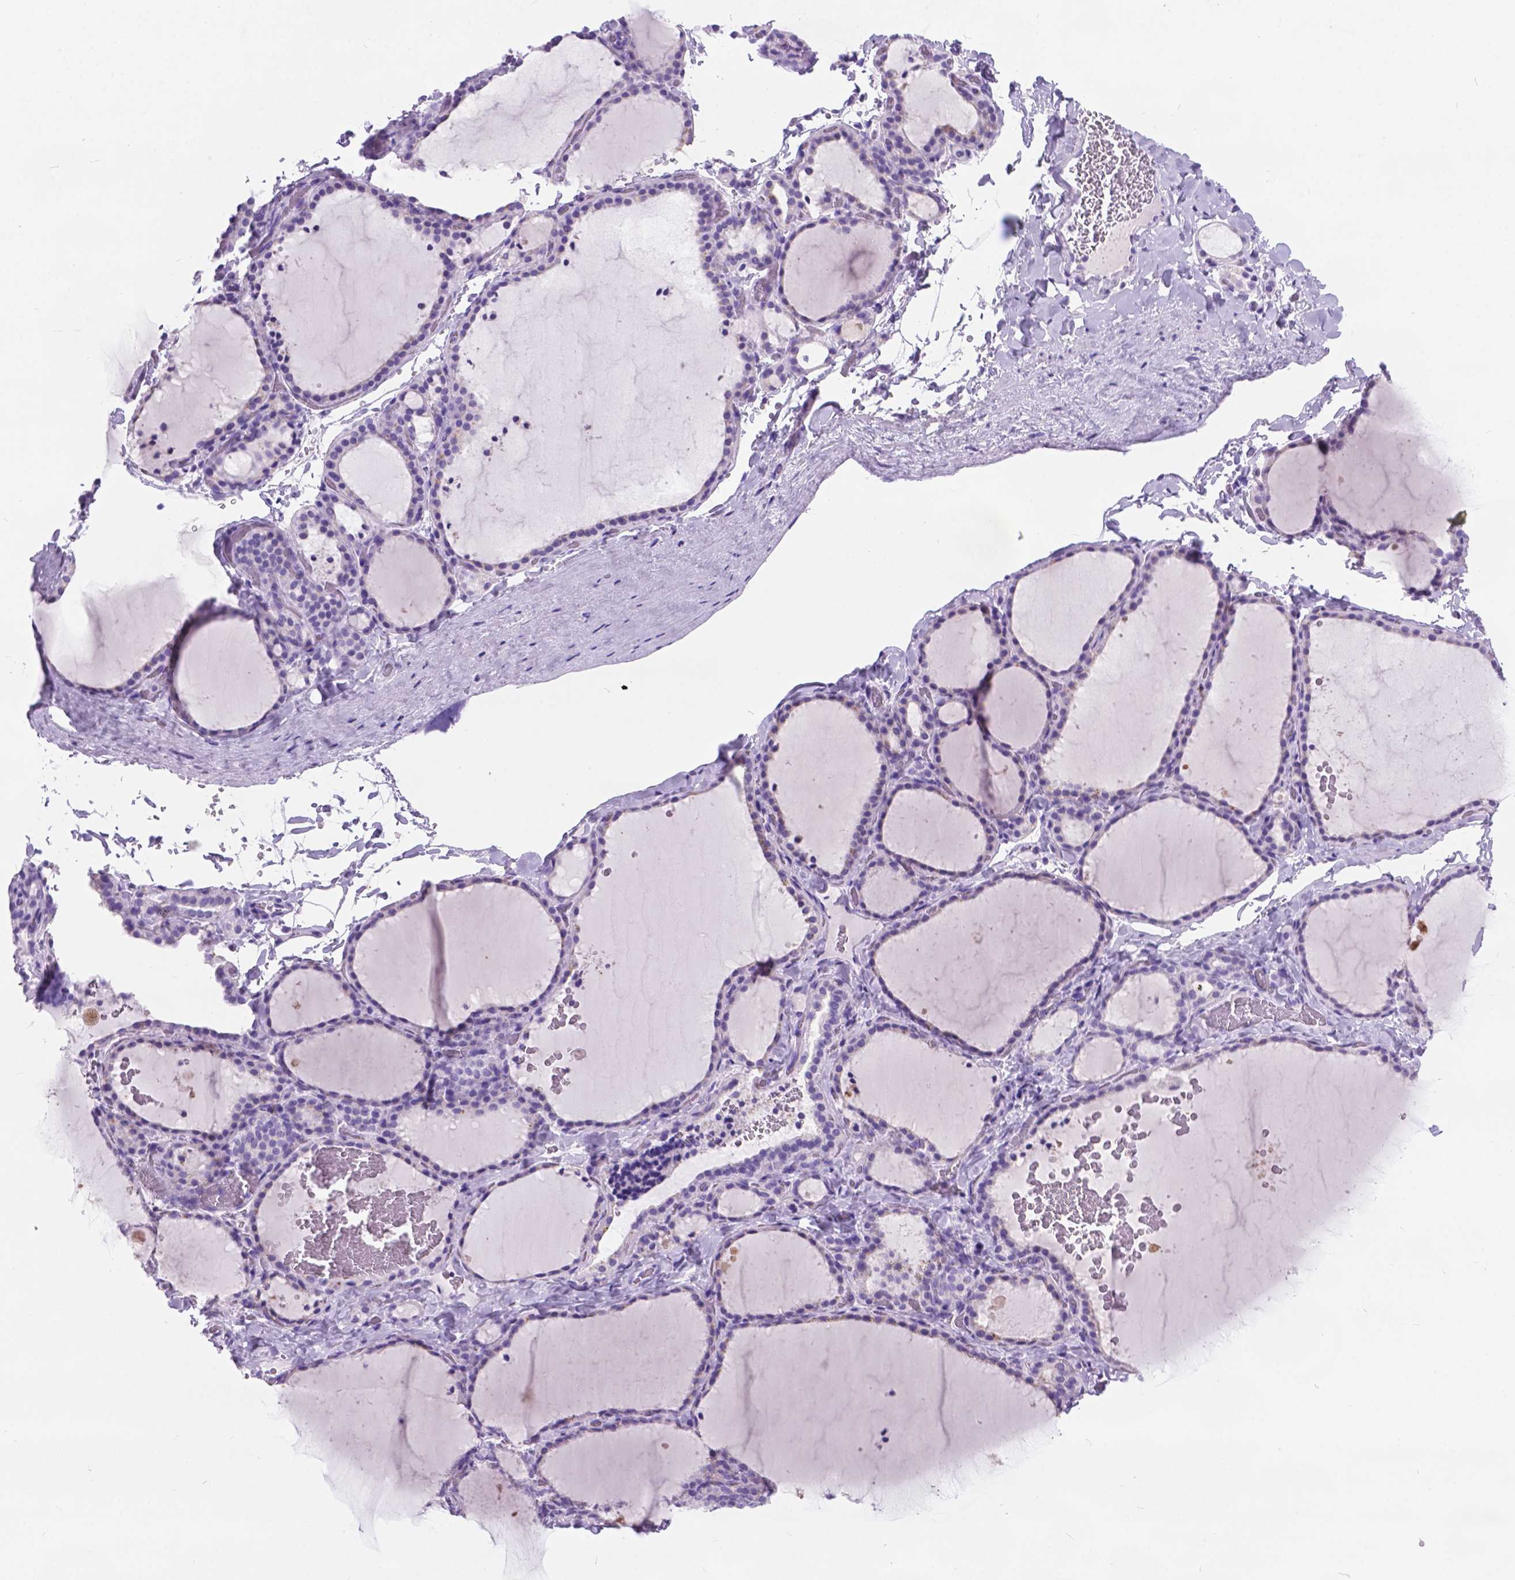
{"staining": {"intensity": "negative", "quantity": "none", "location": "none"}, "tissue": "thyroid gland", "cell_type": "Glandular cells", "image_type": "normal", "snomed": [{"axis": "morphology", "description": "Normal tissue, NOS"}, {"axis": "topography", "description": "Thyroid gland"}], "caption": "High power microscopy image of an immunohistochemistry histopathology image of normal thyroid gland, revealing no significant staining in glandular cells.", "gene": "ARMS2", "patient": {"sex": "female", "age": 22}}